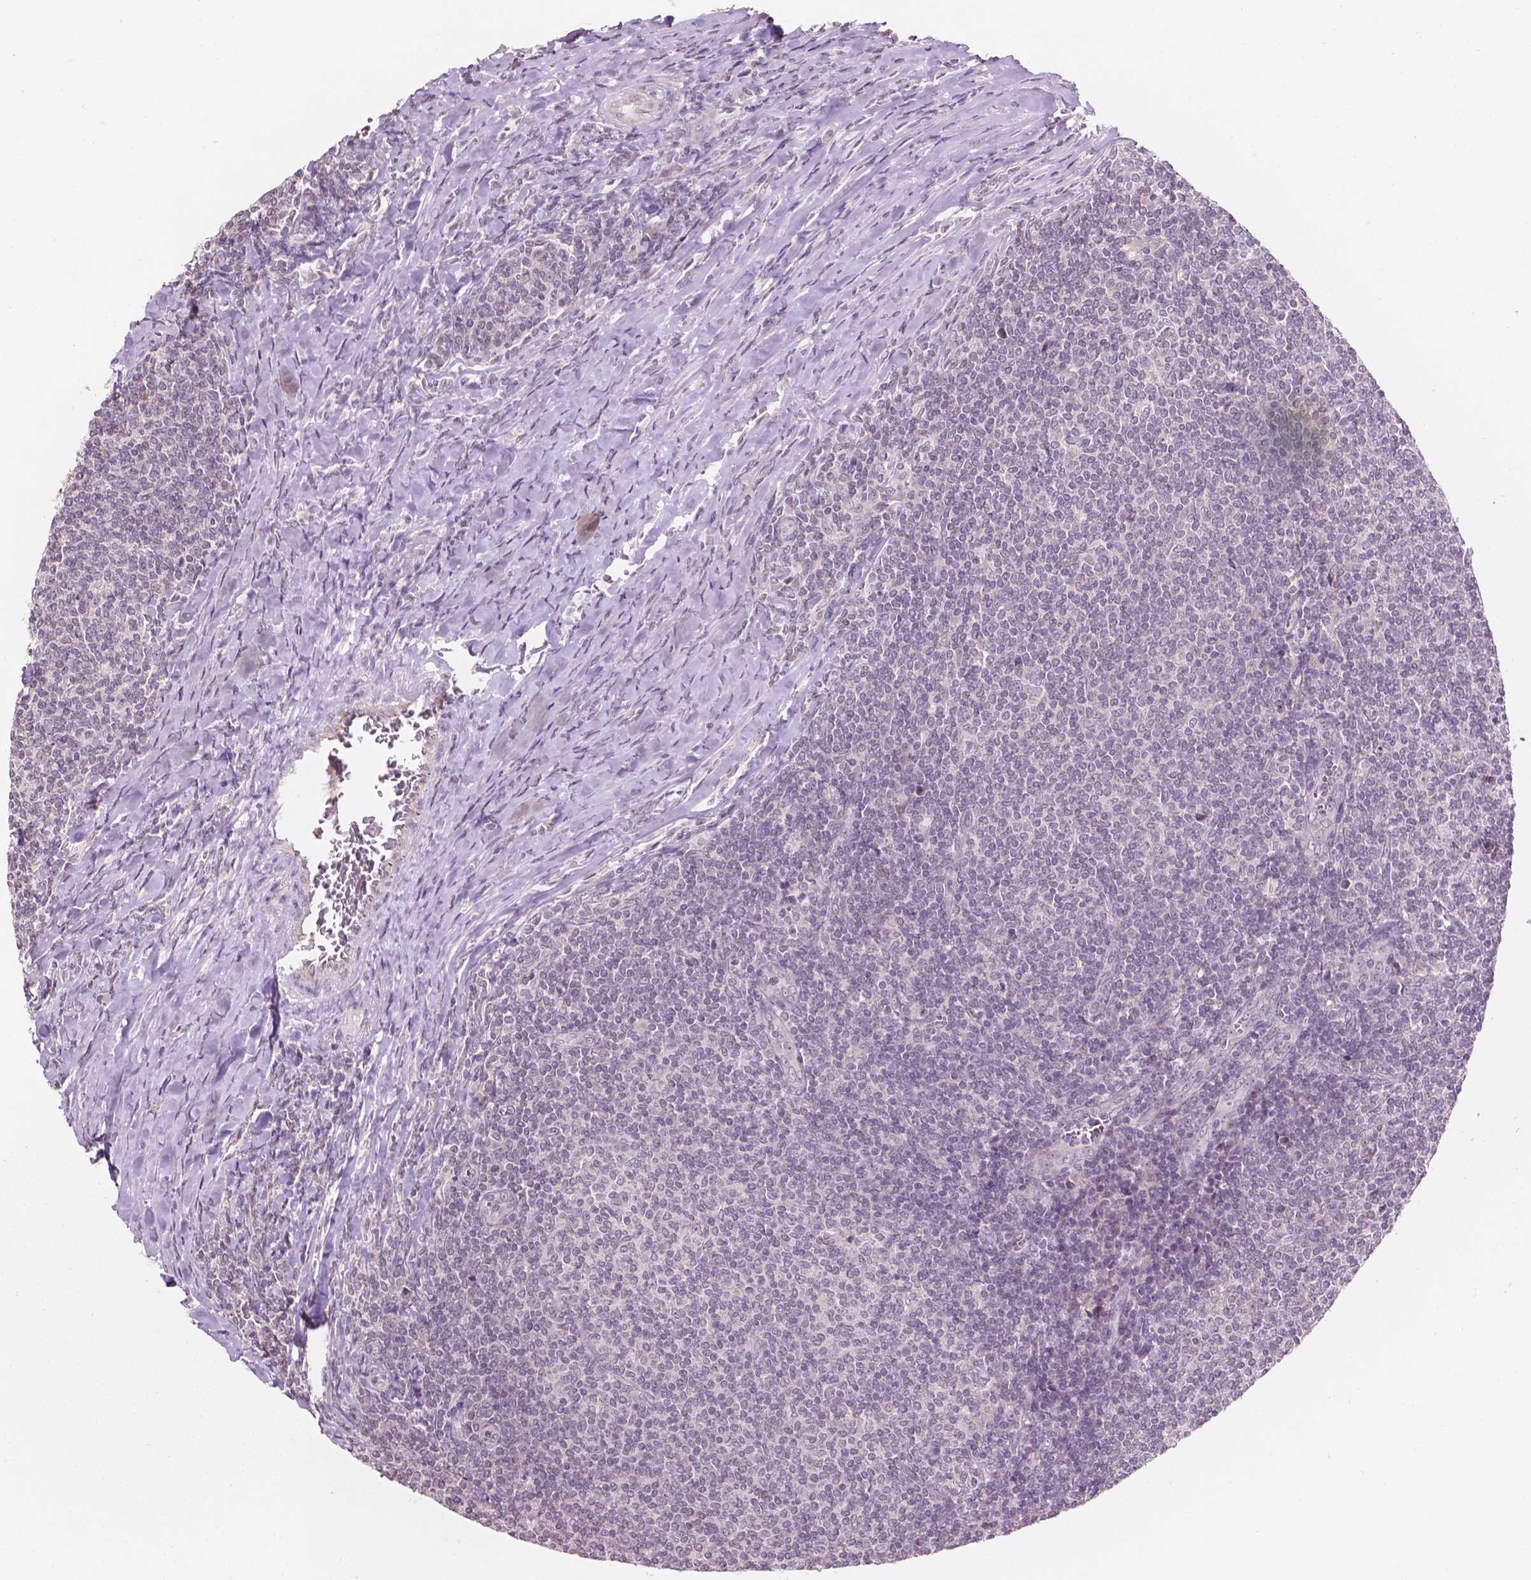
{"staining": {"intensity": "negative", "quantity": "none", "location": "none"}, "tissue": "lymphoma", "cell_type": "Tumor cells", "image_type": "cancer", "snomed": [{"axis": "morphology", "description": "Malignant lymphoma, non-Hodgkin's type, Low grade"}, {"axis": "topography", "description": "Lymph node"}], "caption": "Lymphoma was stained to show a protein in brown. There is no significant positivity in tumor cells.", "gene": "NOS1AP", "patient": {"sex": "male", "age": 52}}